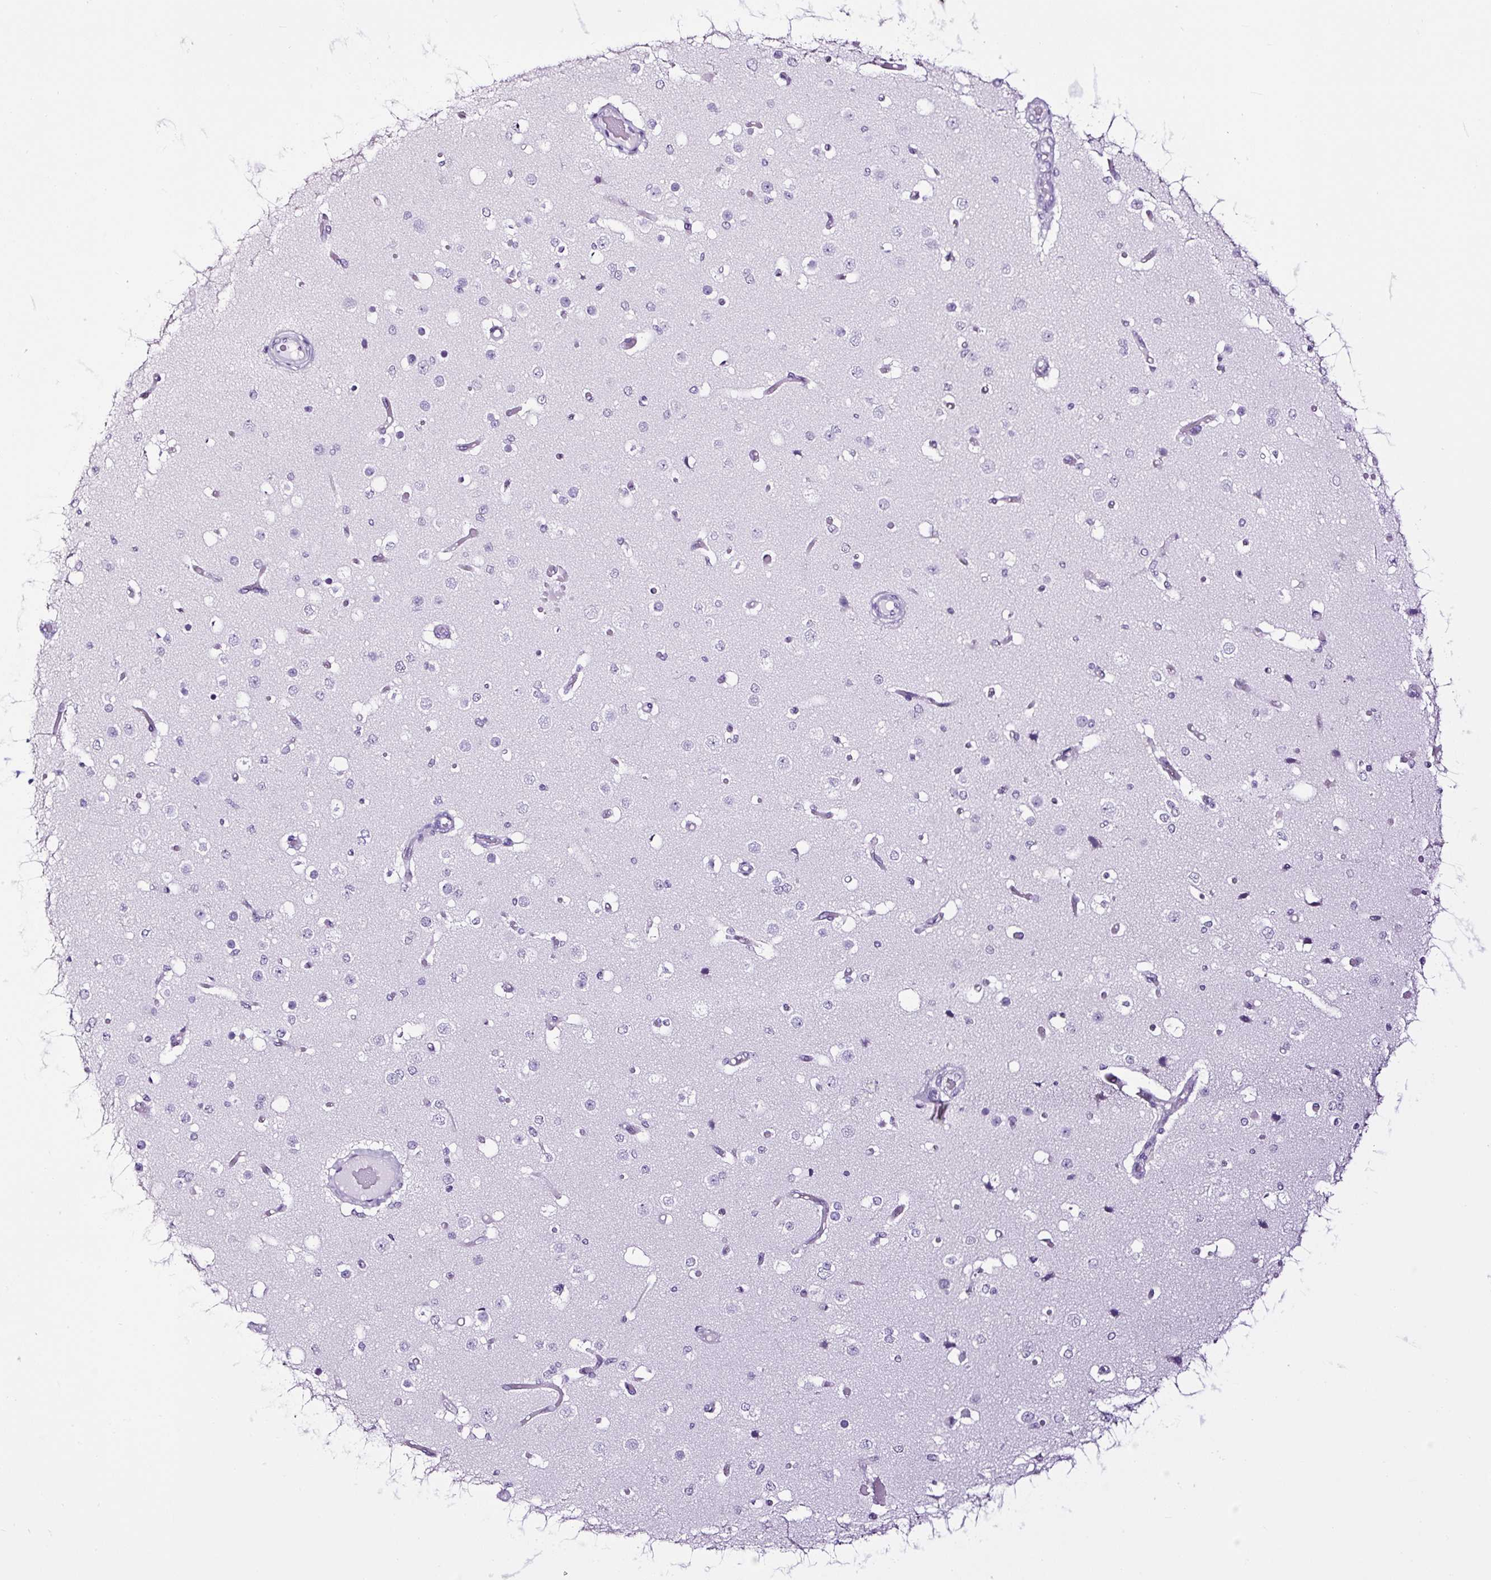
{"staining": {"intensity": "negative", "quantity": "none", "location": "none"}, "tissue": "cerebral cortex", "cell_type": "Endothelial cells", "image_type": "normal", "snomed": [{"axis": "morphology", "description": "Normal tissue, NOS"}, {"axis": "morphology", "description": "Inflammation, NOS"}, {"axis": "topography", "description": "Cerebral cortex"}], "caption": "Immunohistochemistry of unremarkable human cerebral cortex exhibits no staining in endothelial cells. Nuclei are stained in blue.", "gene": "NPHS2", "patient": {"sex": "male", "age": 6}}